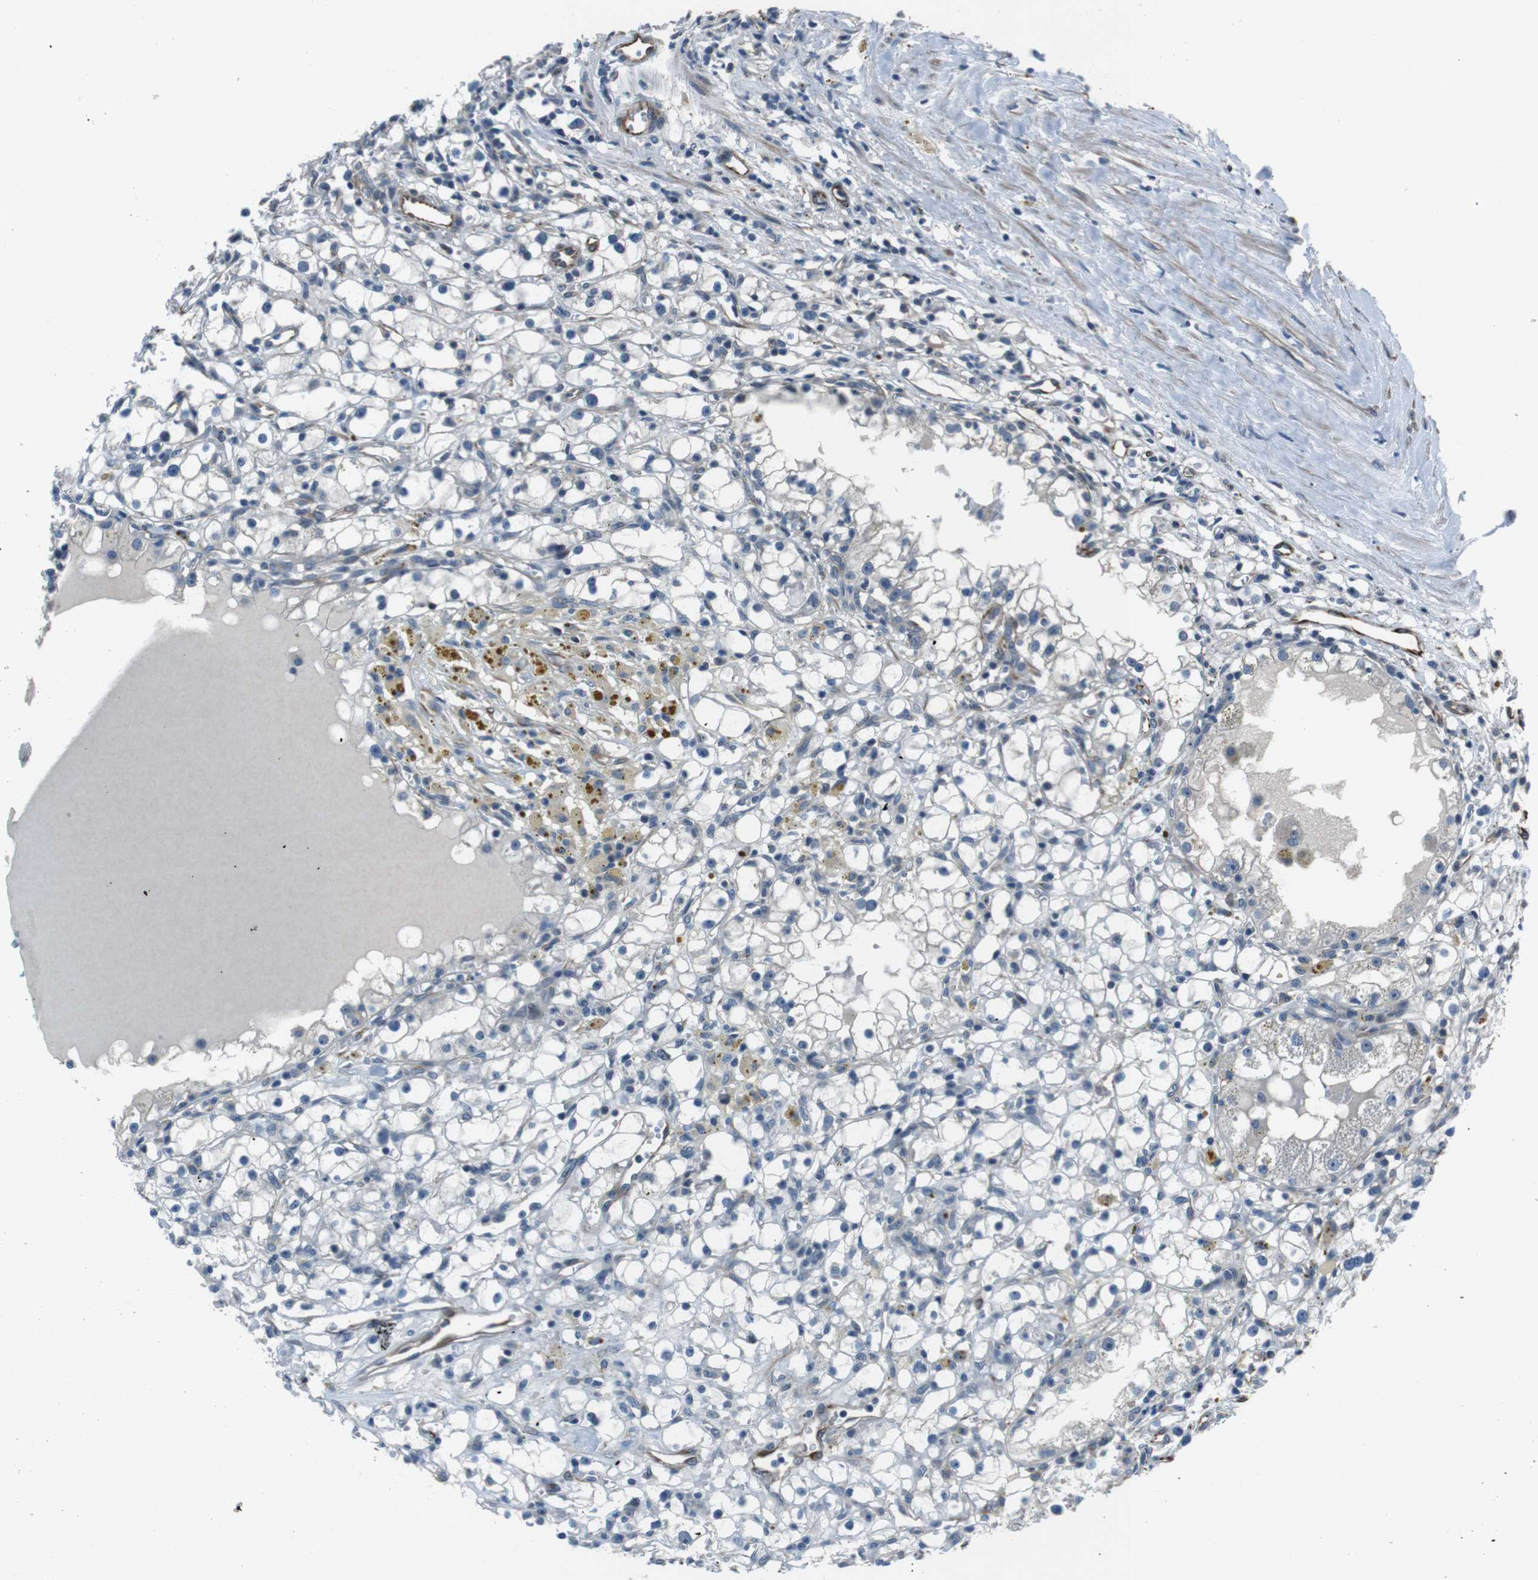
{"staining": {"intensity": "negative", "quantity": "none", "location": "none"}, "tissue": "renal cancer", "cell_type": "Tumor cells", "image_type": "cancer", "snomed": [{"axis": "morphology", "description": "Adenocarcinoma, NOS"}, {"axis": "topography", "description": "Kidney"}], "caption": "This is an immunohistochemistry (IHC) photomicrograph of human adenocarcinoma (renal). There is no positivity in tumor cells.", "gene": "LRRC49", "patient": {"sex": "male", "age": 56}}